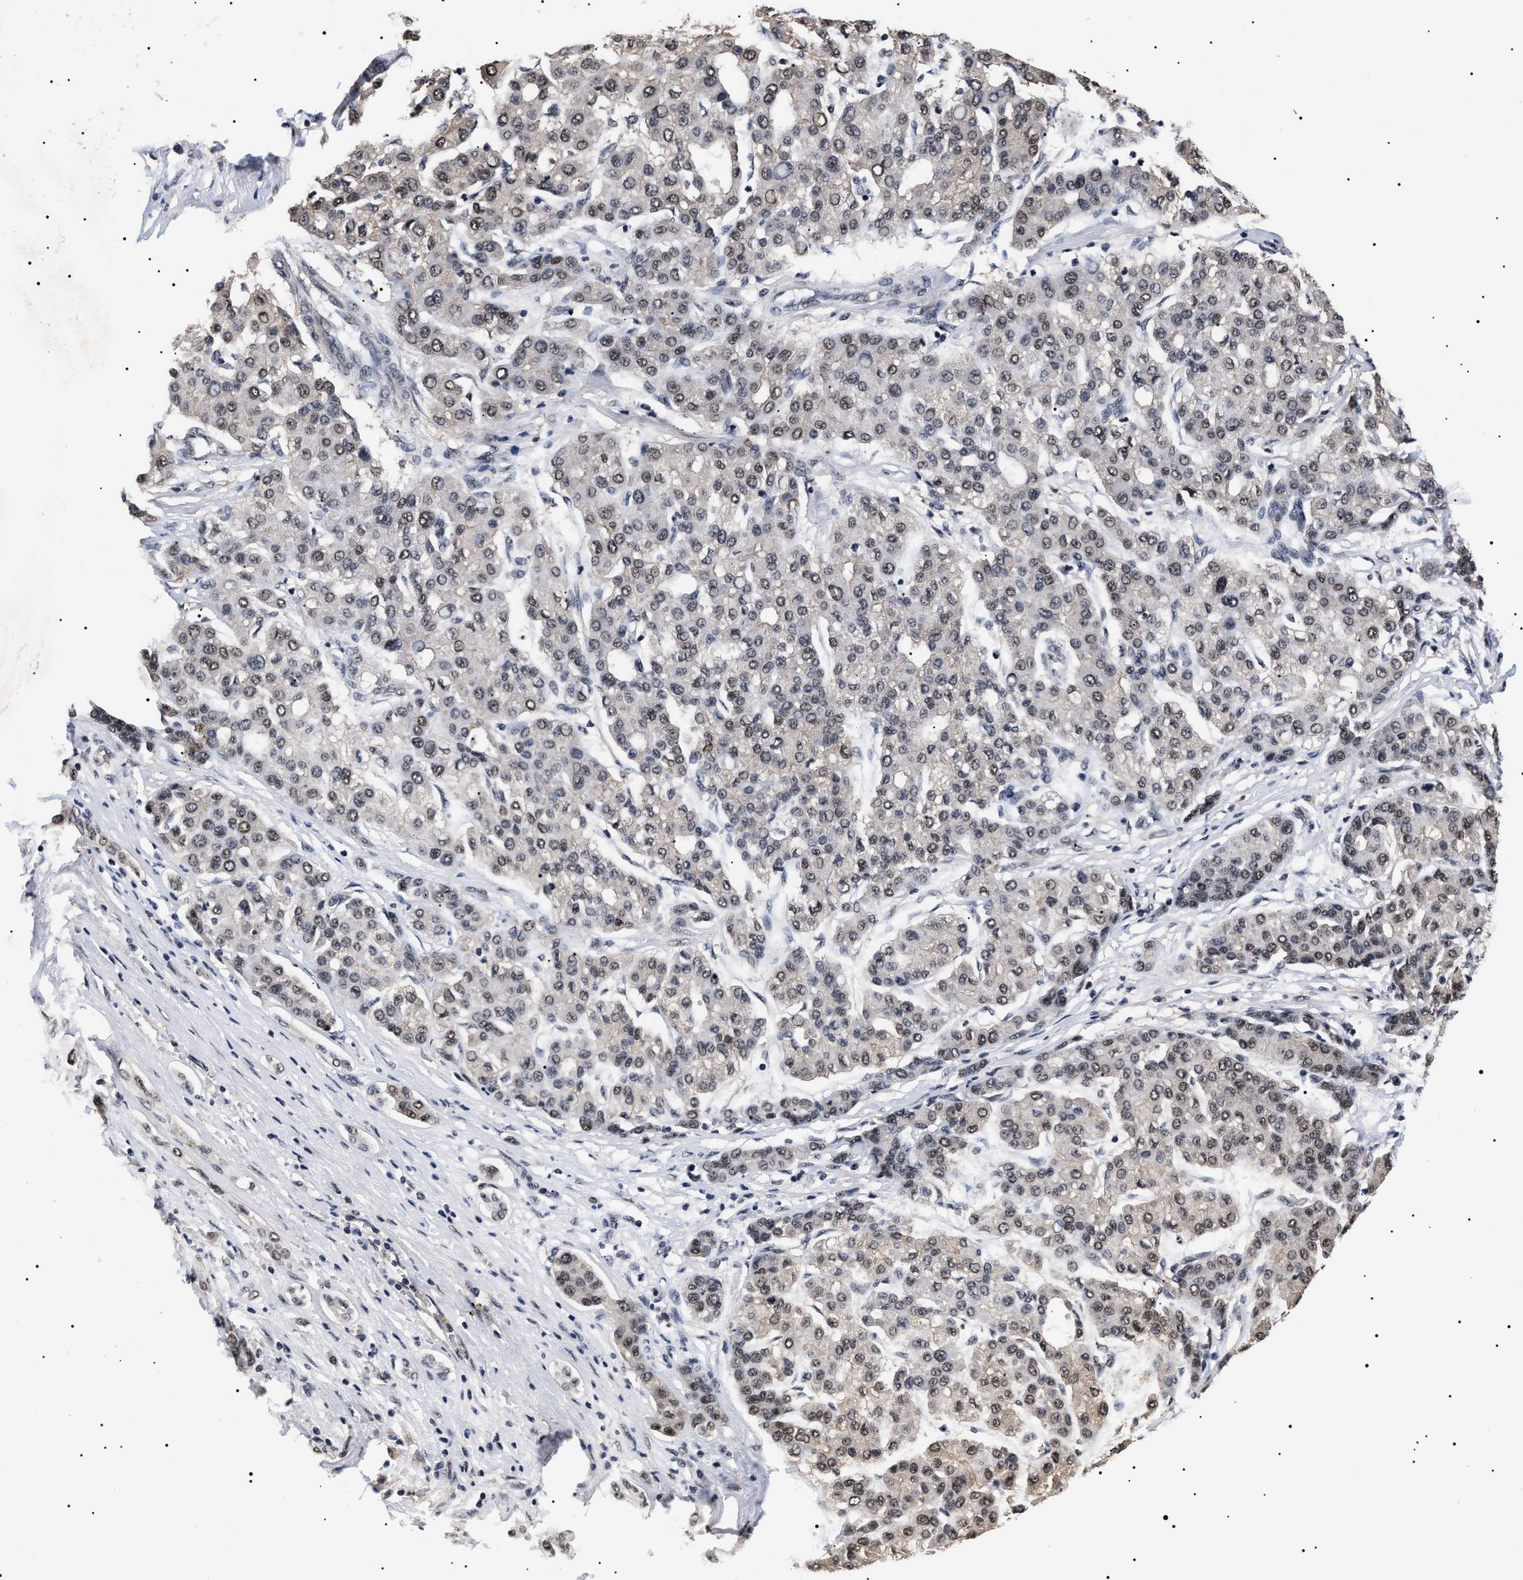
{"staining": {"intensity": "weak", "quantity": "25%-75%", "location": "nuclear"}, "tissue": "liver cancer", "cell_type": "Tumor cells", "image_type": "cancer", "snomed": [{"axis": "morphology", "description": "Carcinoma, Hepatocellular, NOS"}, {"axis": "topography", "description": "Liver"}], "caption": "Approximately 25%-75% of tumor cells in liver cancer demonstrate weak nuclear protein positivity as visualized by brown immunohistochemical staining.", "gene": "CAAP1", "patient": {"sex": "male", "age": 65}}